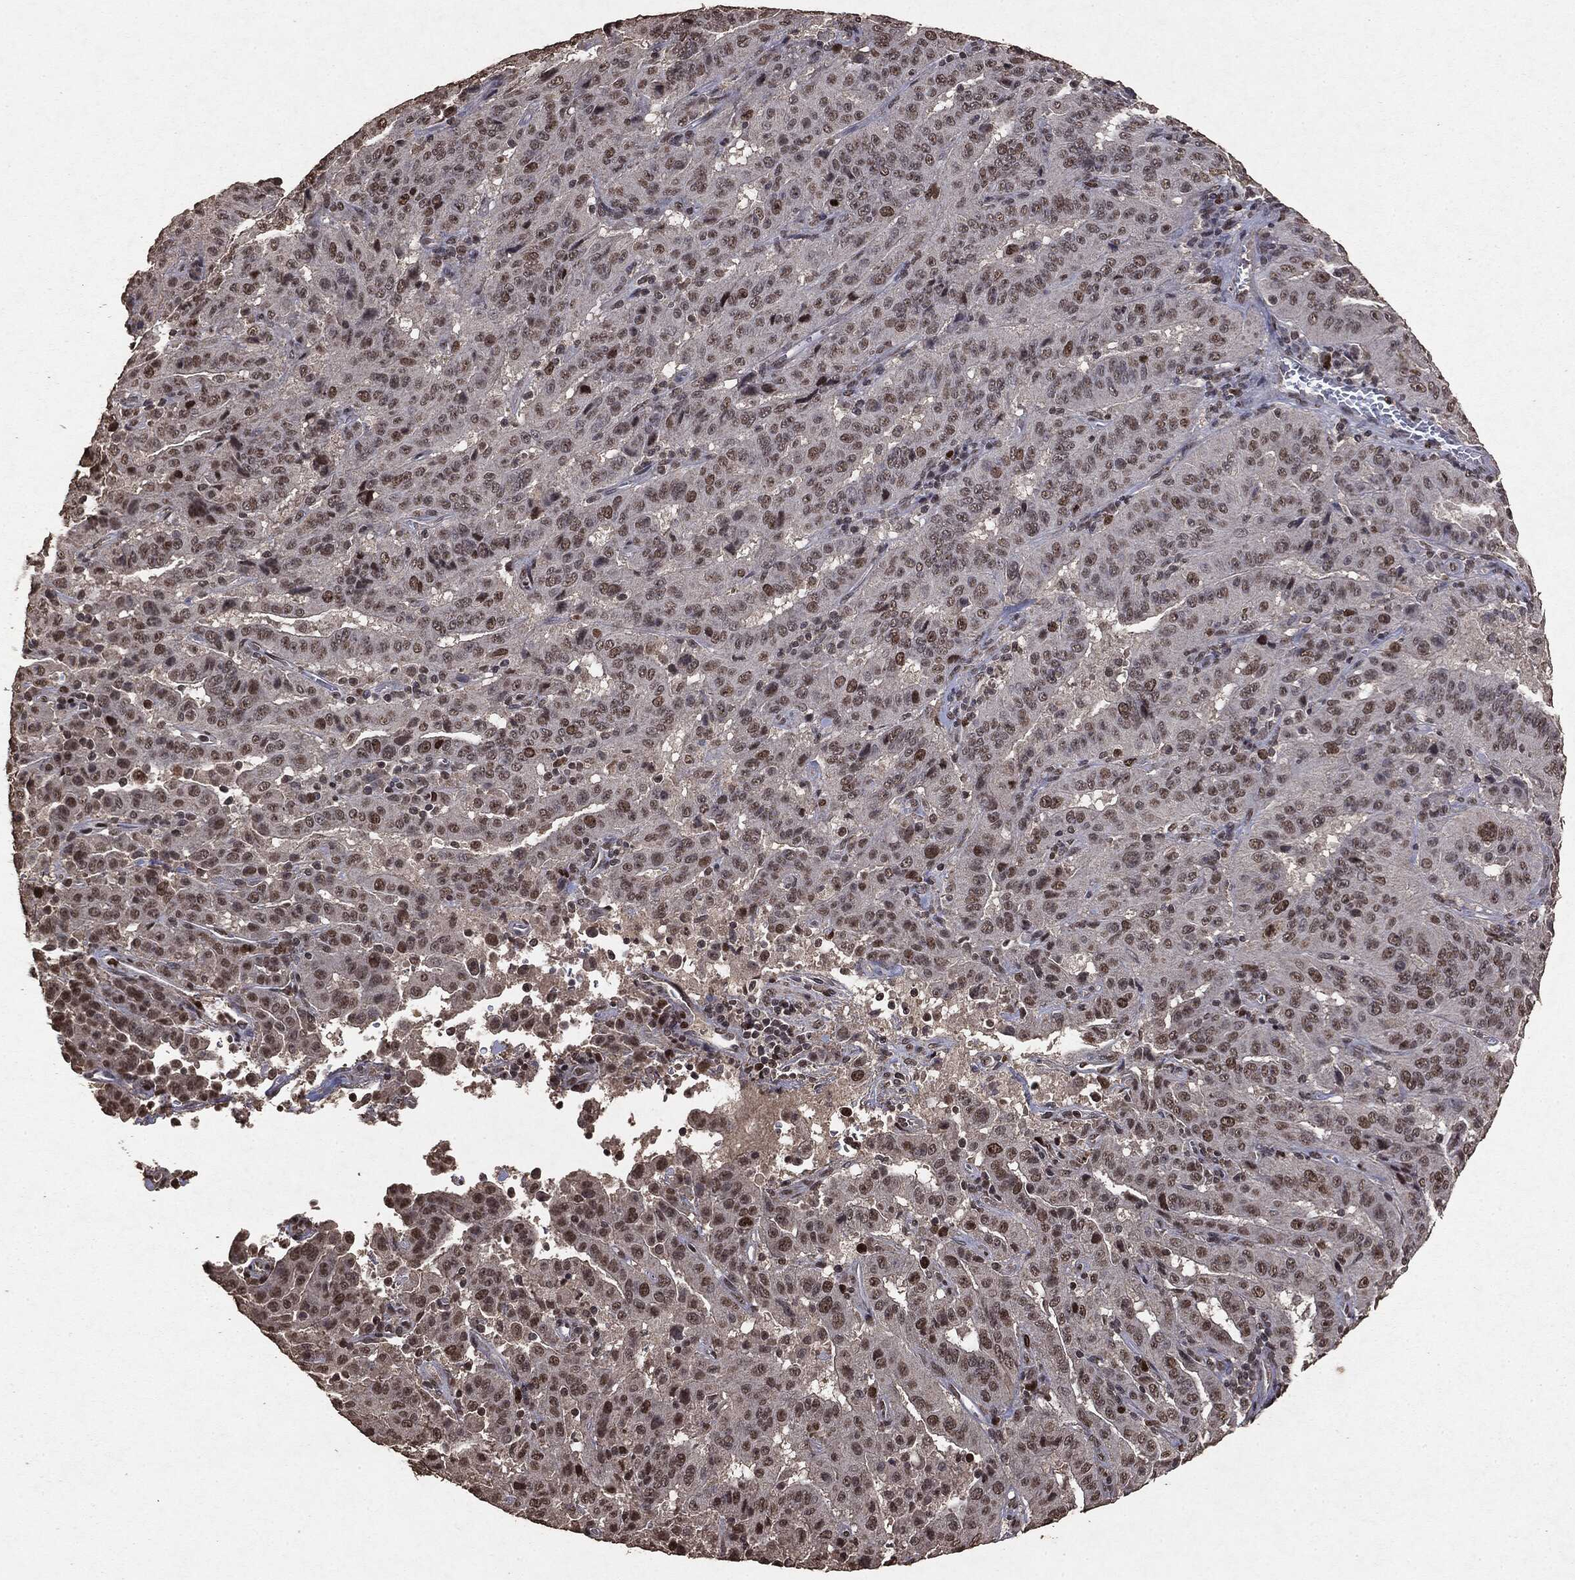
{"staining": {"intensity": "weak", "quantity": "25%-75%", "location": "nuclear"}, "tissue": "pancreatic cancer", "cell_type": "Tumor cells", "image_type": "cancer", "snomed": [{"axis": "morphology", "description": "Adenocarcinoma, NOS"}, {"axis": "topography", "description": "Pancreas"}], "caption": "Immunohistochemistry (IHC) of human pancreatic cancer (adenocarcinoma) reveals low levels of weak nuclear expression in about 25%-75% of tumor cells. (DAB = brown stain, brightfield microscopy at high magnification).", "gene": "RAD18", "patient": {"sex": "male", "age": 63}}